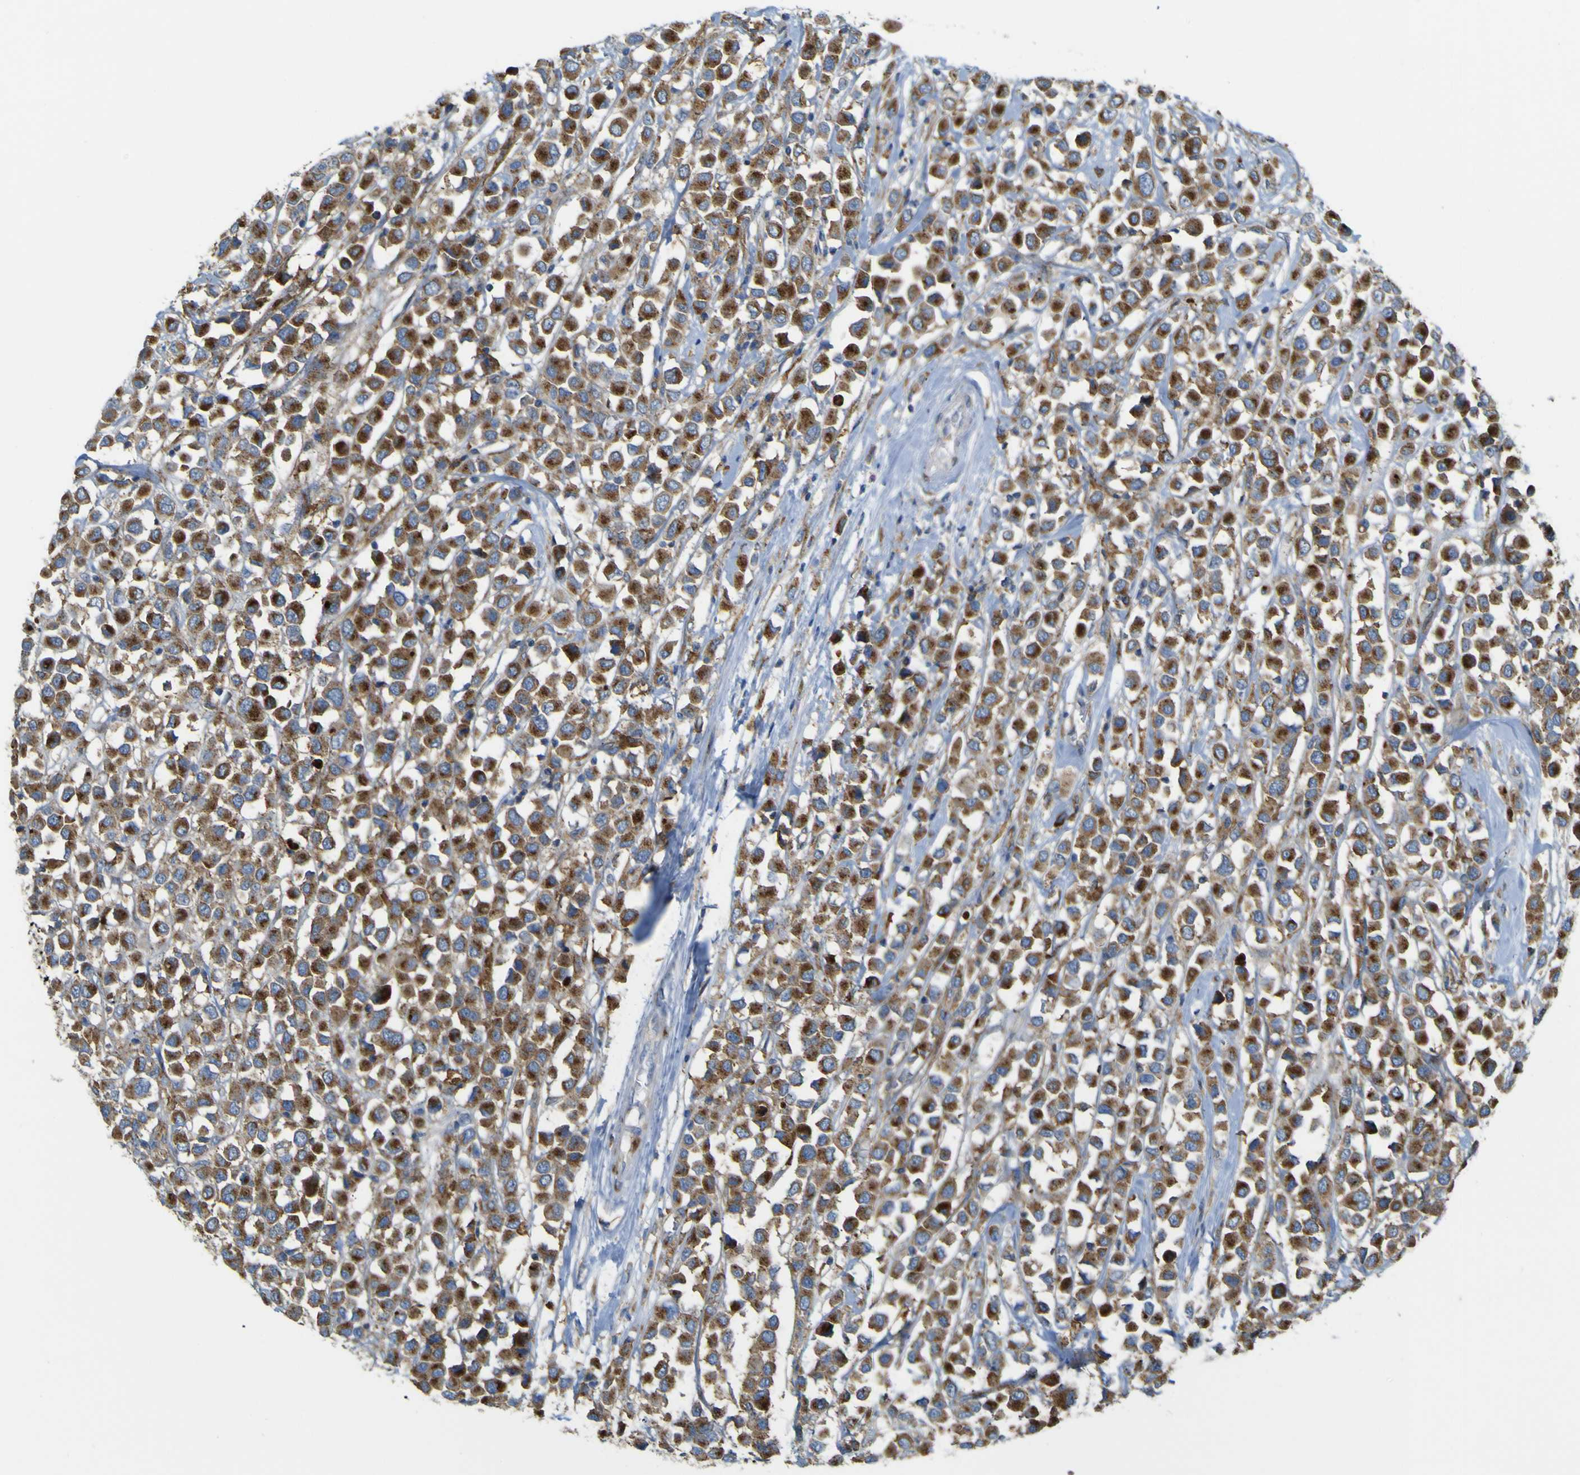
{"staining": {"intensity": "moderate", "quantity": ">75%", "location": "cytoplasmic/membranous"}, "tissue": "breast cancer", "cell_type": "Tumor cells", "image_type": "cancer", "snomed": [{"axis": "morphology", "description": "Duct carcinoma"}, {"axis": "topography", "description": "Breast"}], "caption": "Intraductal carcinoma (breast) stained with immunohistochemistry (IHC) demonstrates moderate cytoplasmic/membranous expression in about >75% of tumor cells.", "gene": "IGF2R", "patient": {"sex": "female", "age": 61}}